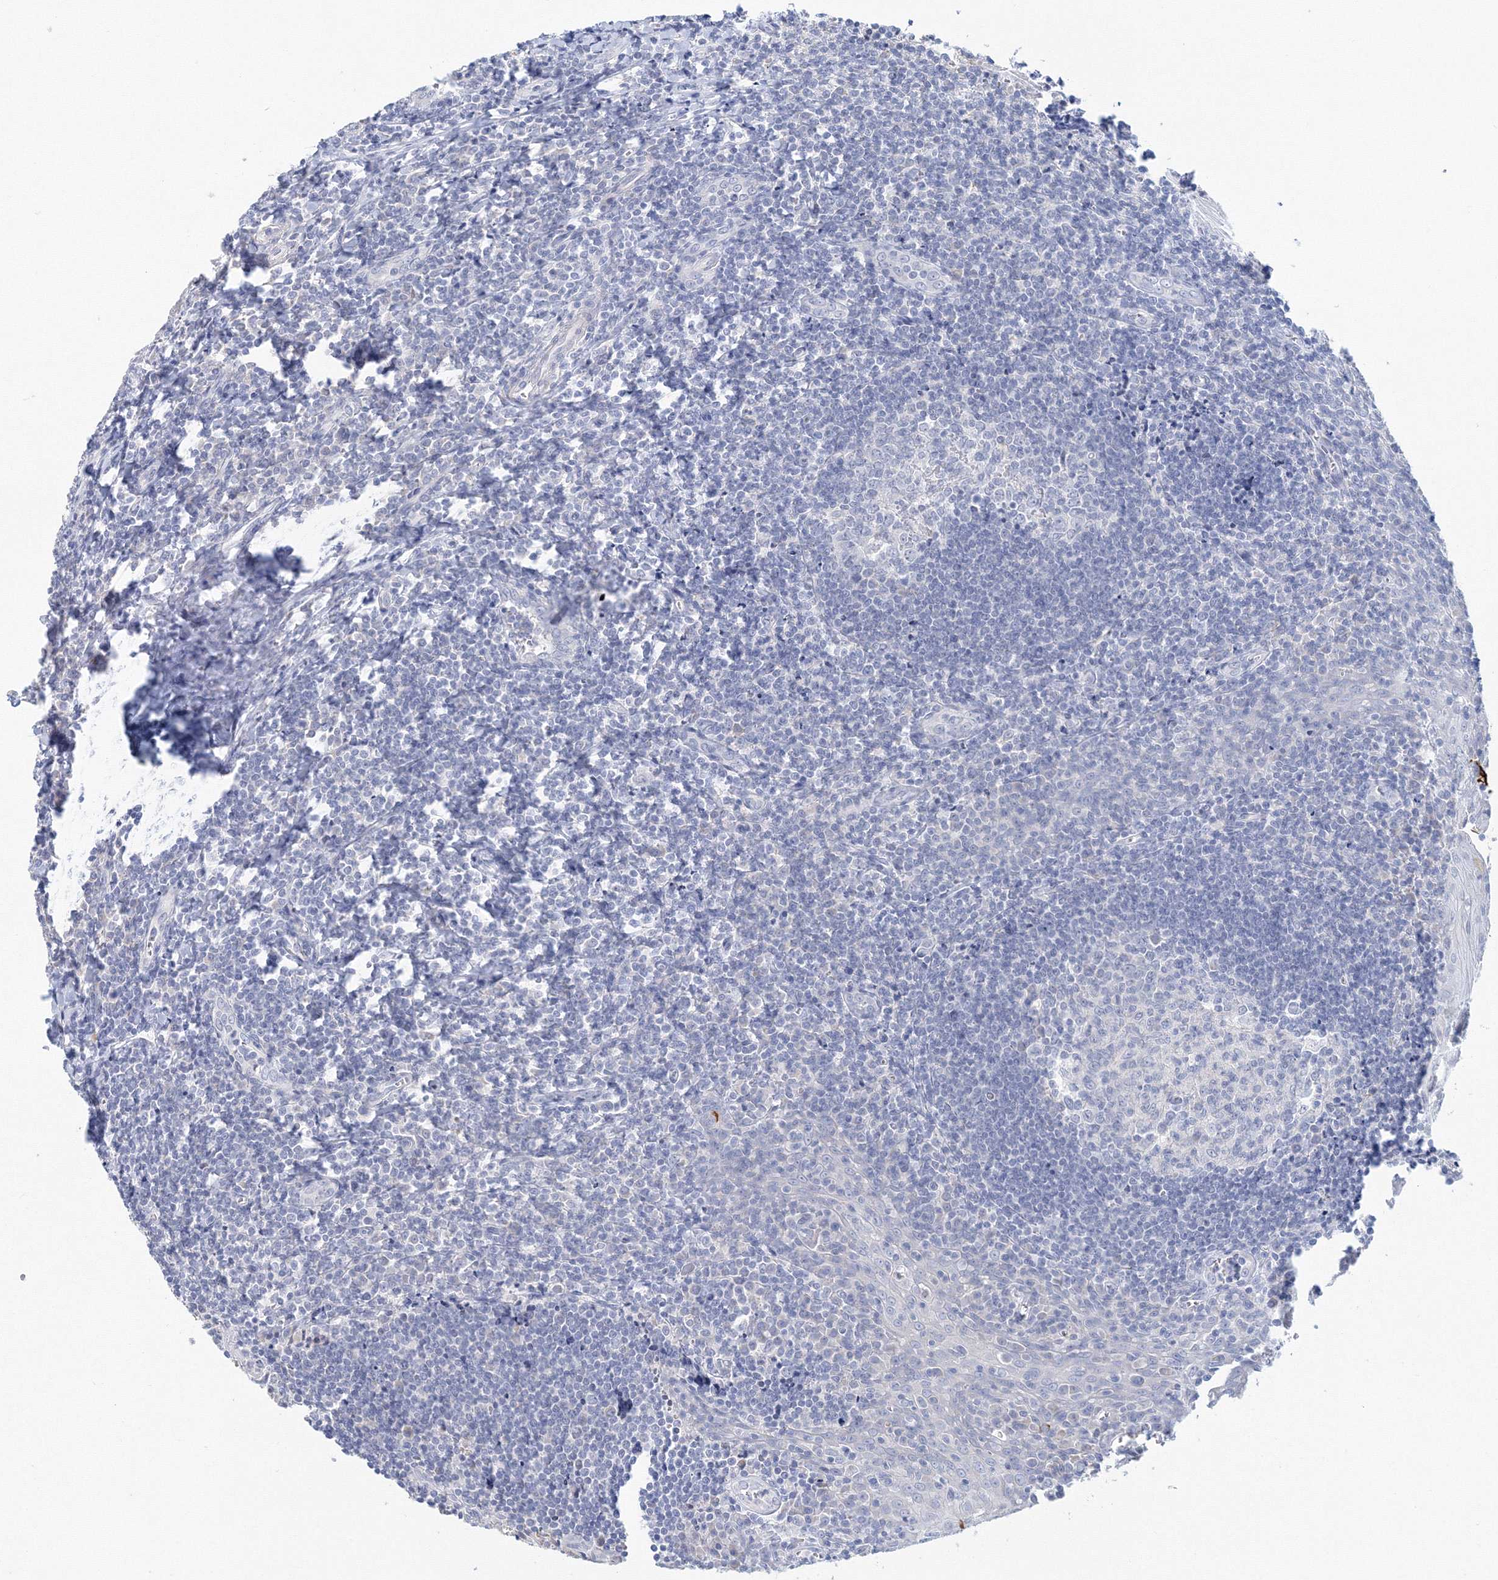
{"staining": {"intensity": "negative", "quantity": "none", "location": "none"}, "tissue": "tonsil", "cell_type": "Germinal center cells", "image_type": "normal", "snomed": [{"axis": "morphology", "description": "Normal tissue, NOS"}, {"axis": "topography", "description": "Tonsil"}], "caption": "Immunohistochemistry image of normal tonsil: tonsil stained with DAB shows no significant protein staining in germinal center cells.", "gene": "LRRIQ4", "patient": {"sex": "male", "age": 27}}